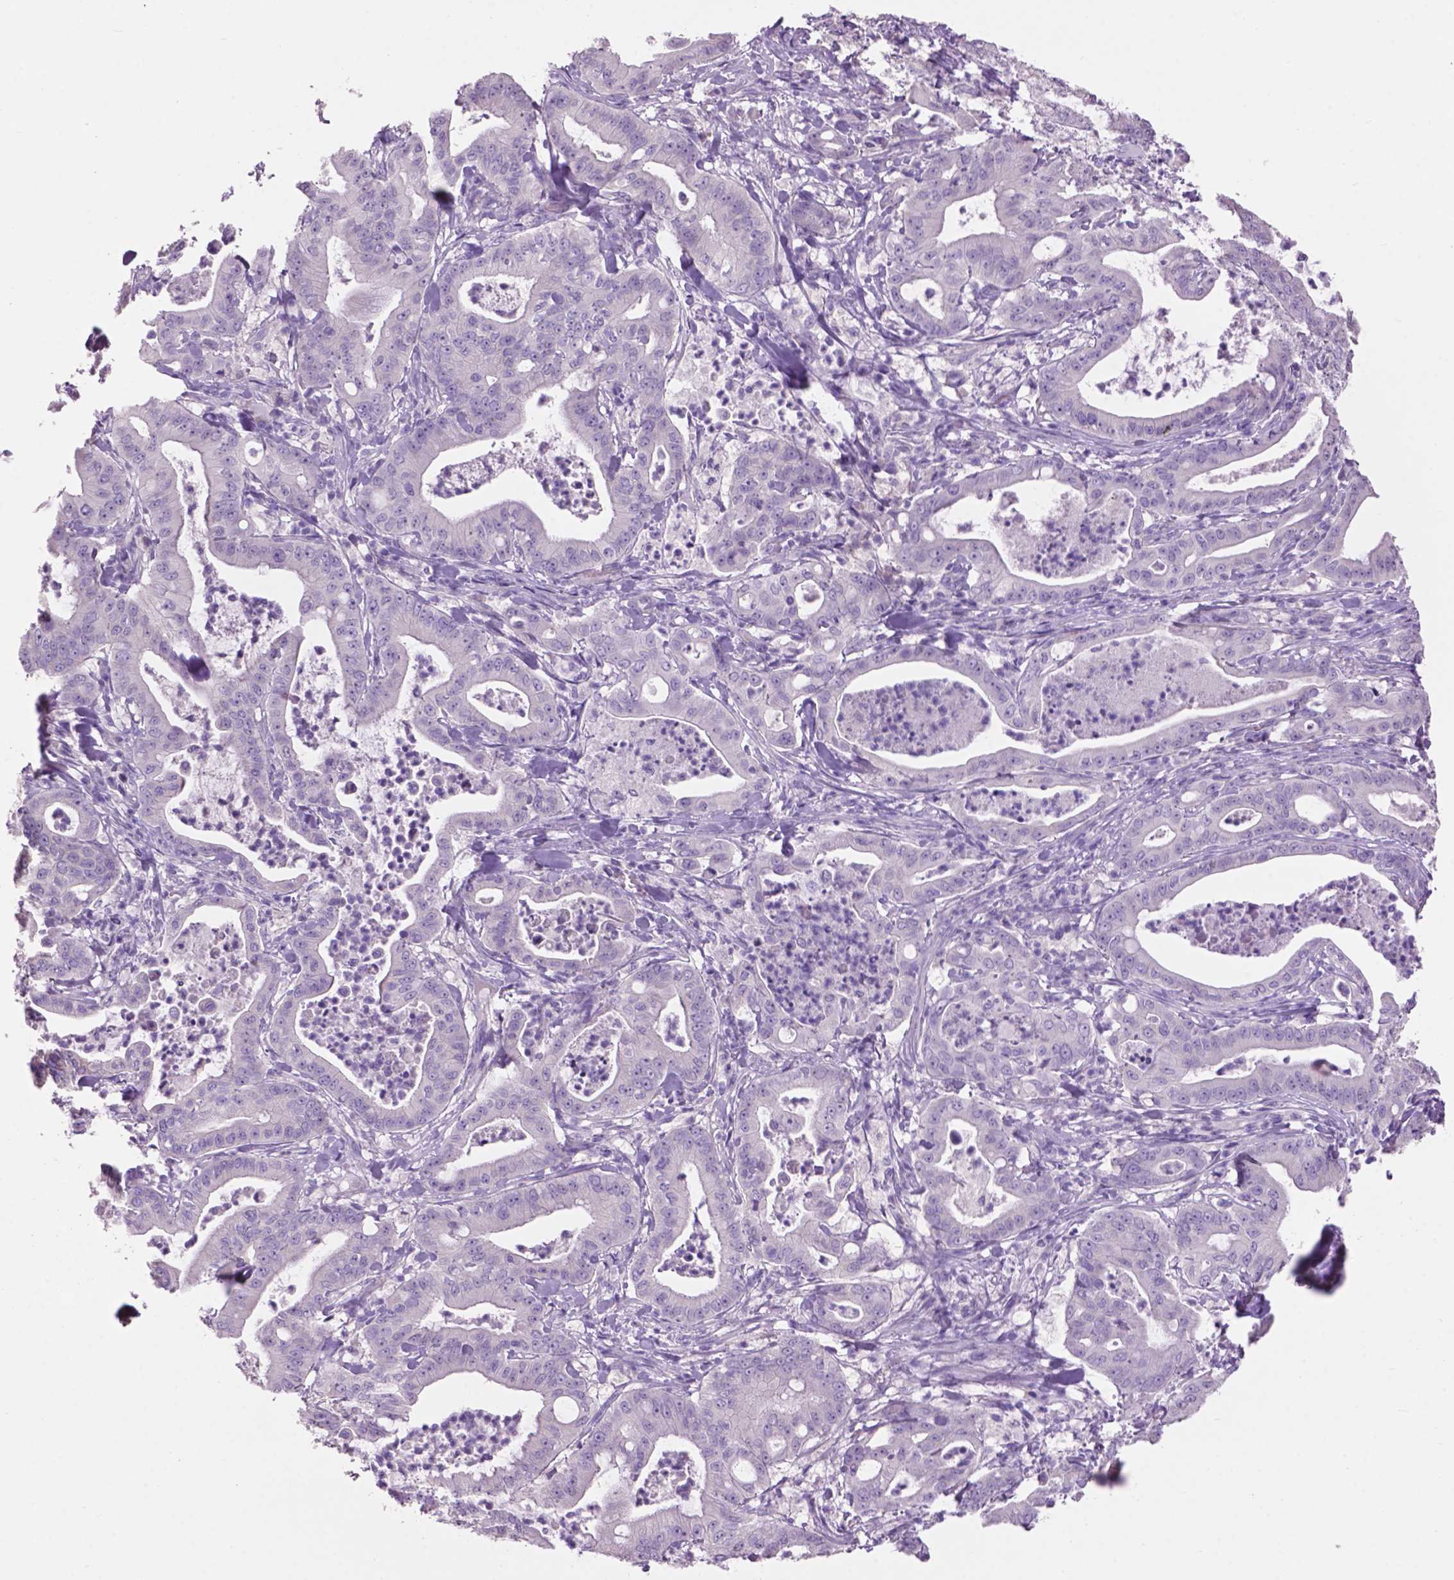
{"staining": {"intensity": "negative", "quantity": "none", "location": "none"}, "tissue": "pancreatic cancer", "cell_type": "Tumor cells", "image_type": "cancer", "snomed": [{"axis": "morphology", "description": "Adenocarcinoma, NOS"}, {"axis": "topography", "description": "Pancreas"}], "caption": "Pancreatic adenocarcinoma was stained to show a protein in brown. There is no significant expression in tumor cells.", "gene": "CRYBA4", "patient": {"sex": "male", "age": 71}}